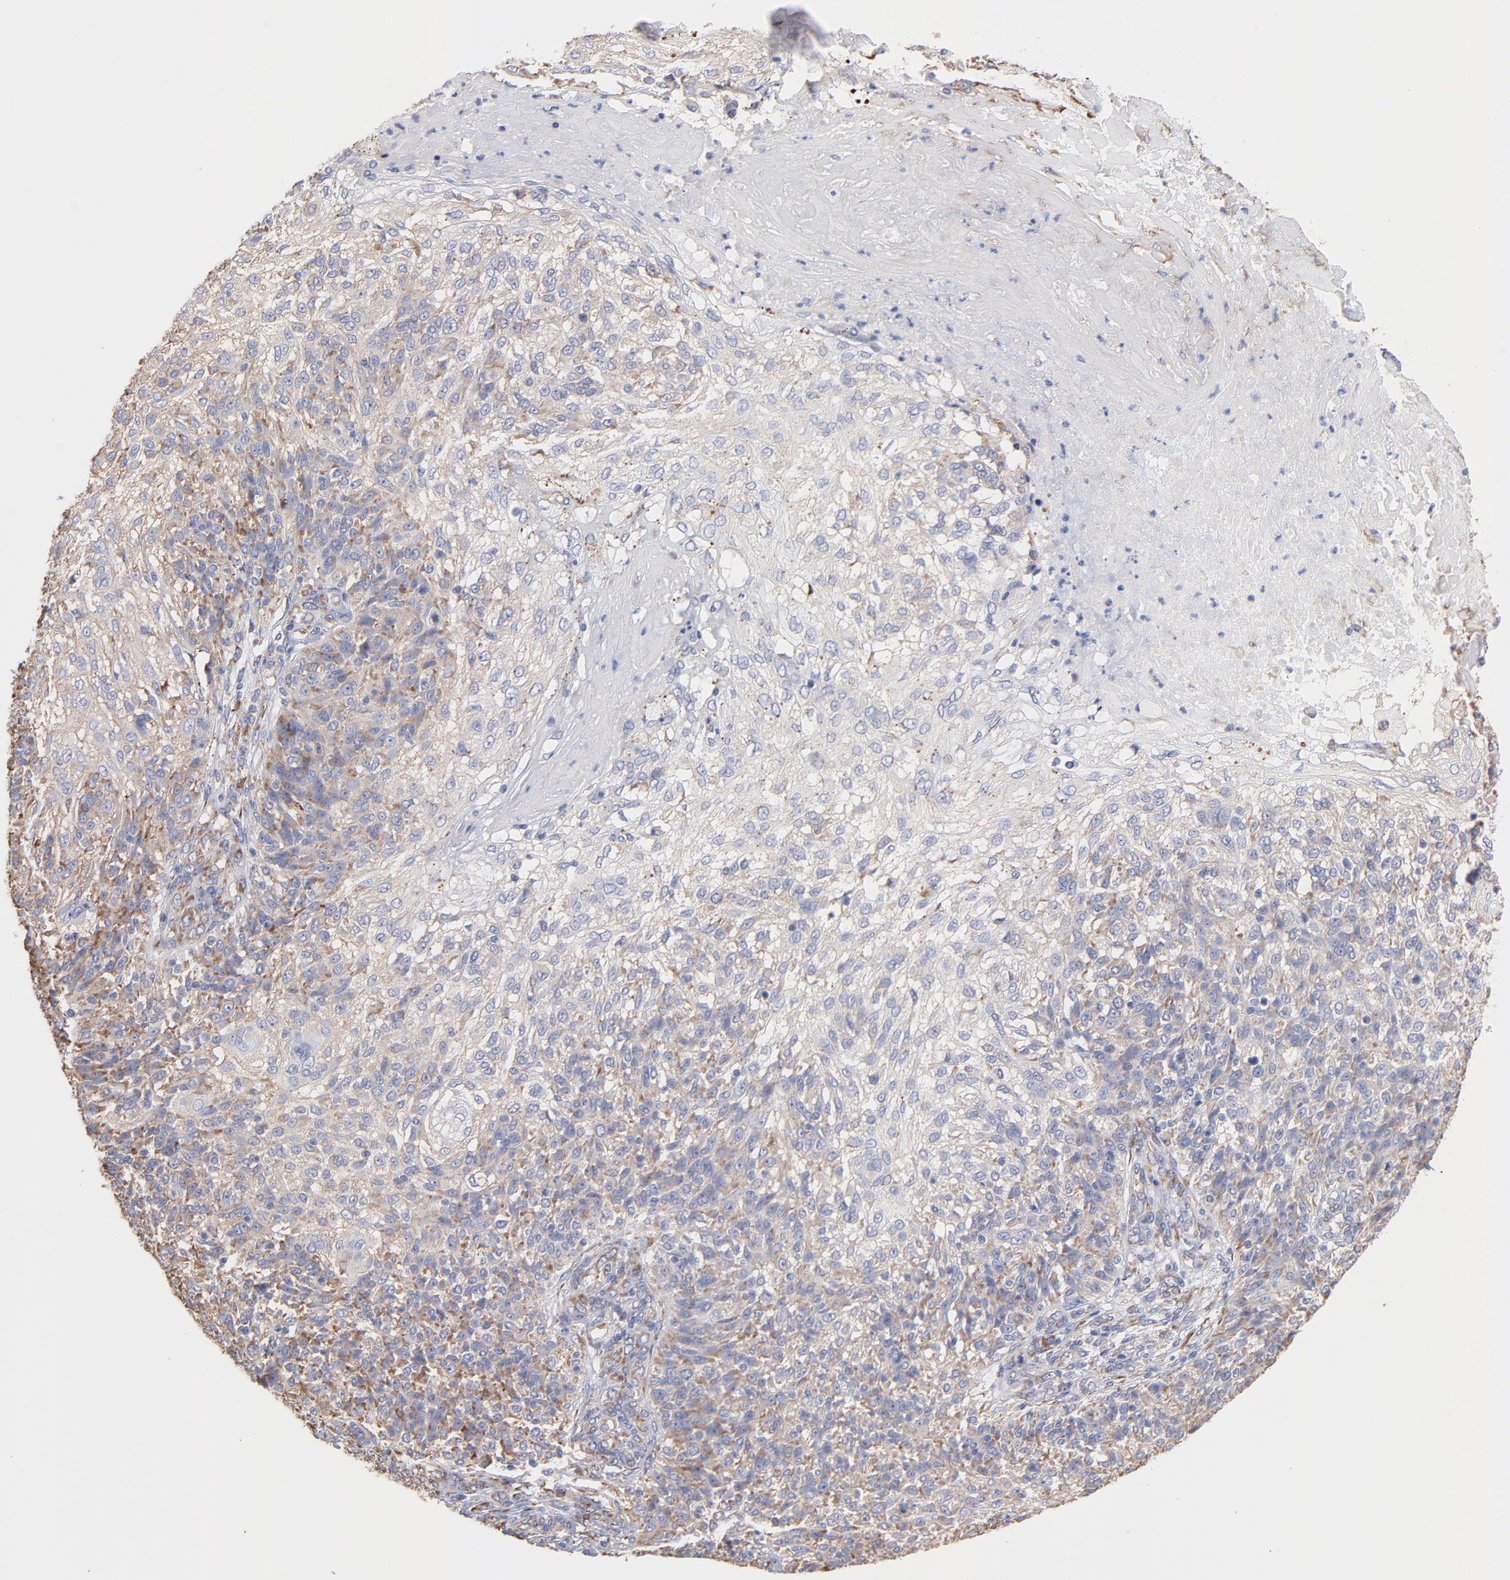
{"staining": {"intensity": "moderate", "quantity": "25%-75%", "location": "cytoplasmic/membranous"}, "tissue": "skin cancer", "cell_type": "Tumor cells", "image_type": "cancer", "snomed": [{"axis": "morphology", "description": "Normal tissue, NOS"}, {"axis": "morphology", "description": "Squamous cell carcinoma, NOS"}, {"axis": "topography", "description": "Skin"}], "caption": "Immunohistochemical staining of skin squamous cell carcinoma reveals moderate cytoplasmic/membranous protein expression in about 25%-75% of tumor cells. (DAB (3,3'-diaminobenzidine) IHC with brightfield microscopy, high magnification).", "gene": "RPL9", "patient": {"sex": "female", "age": 83}}